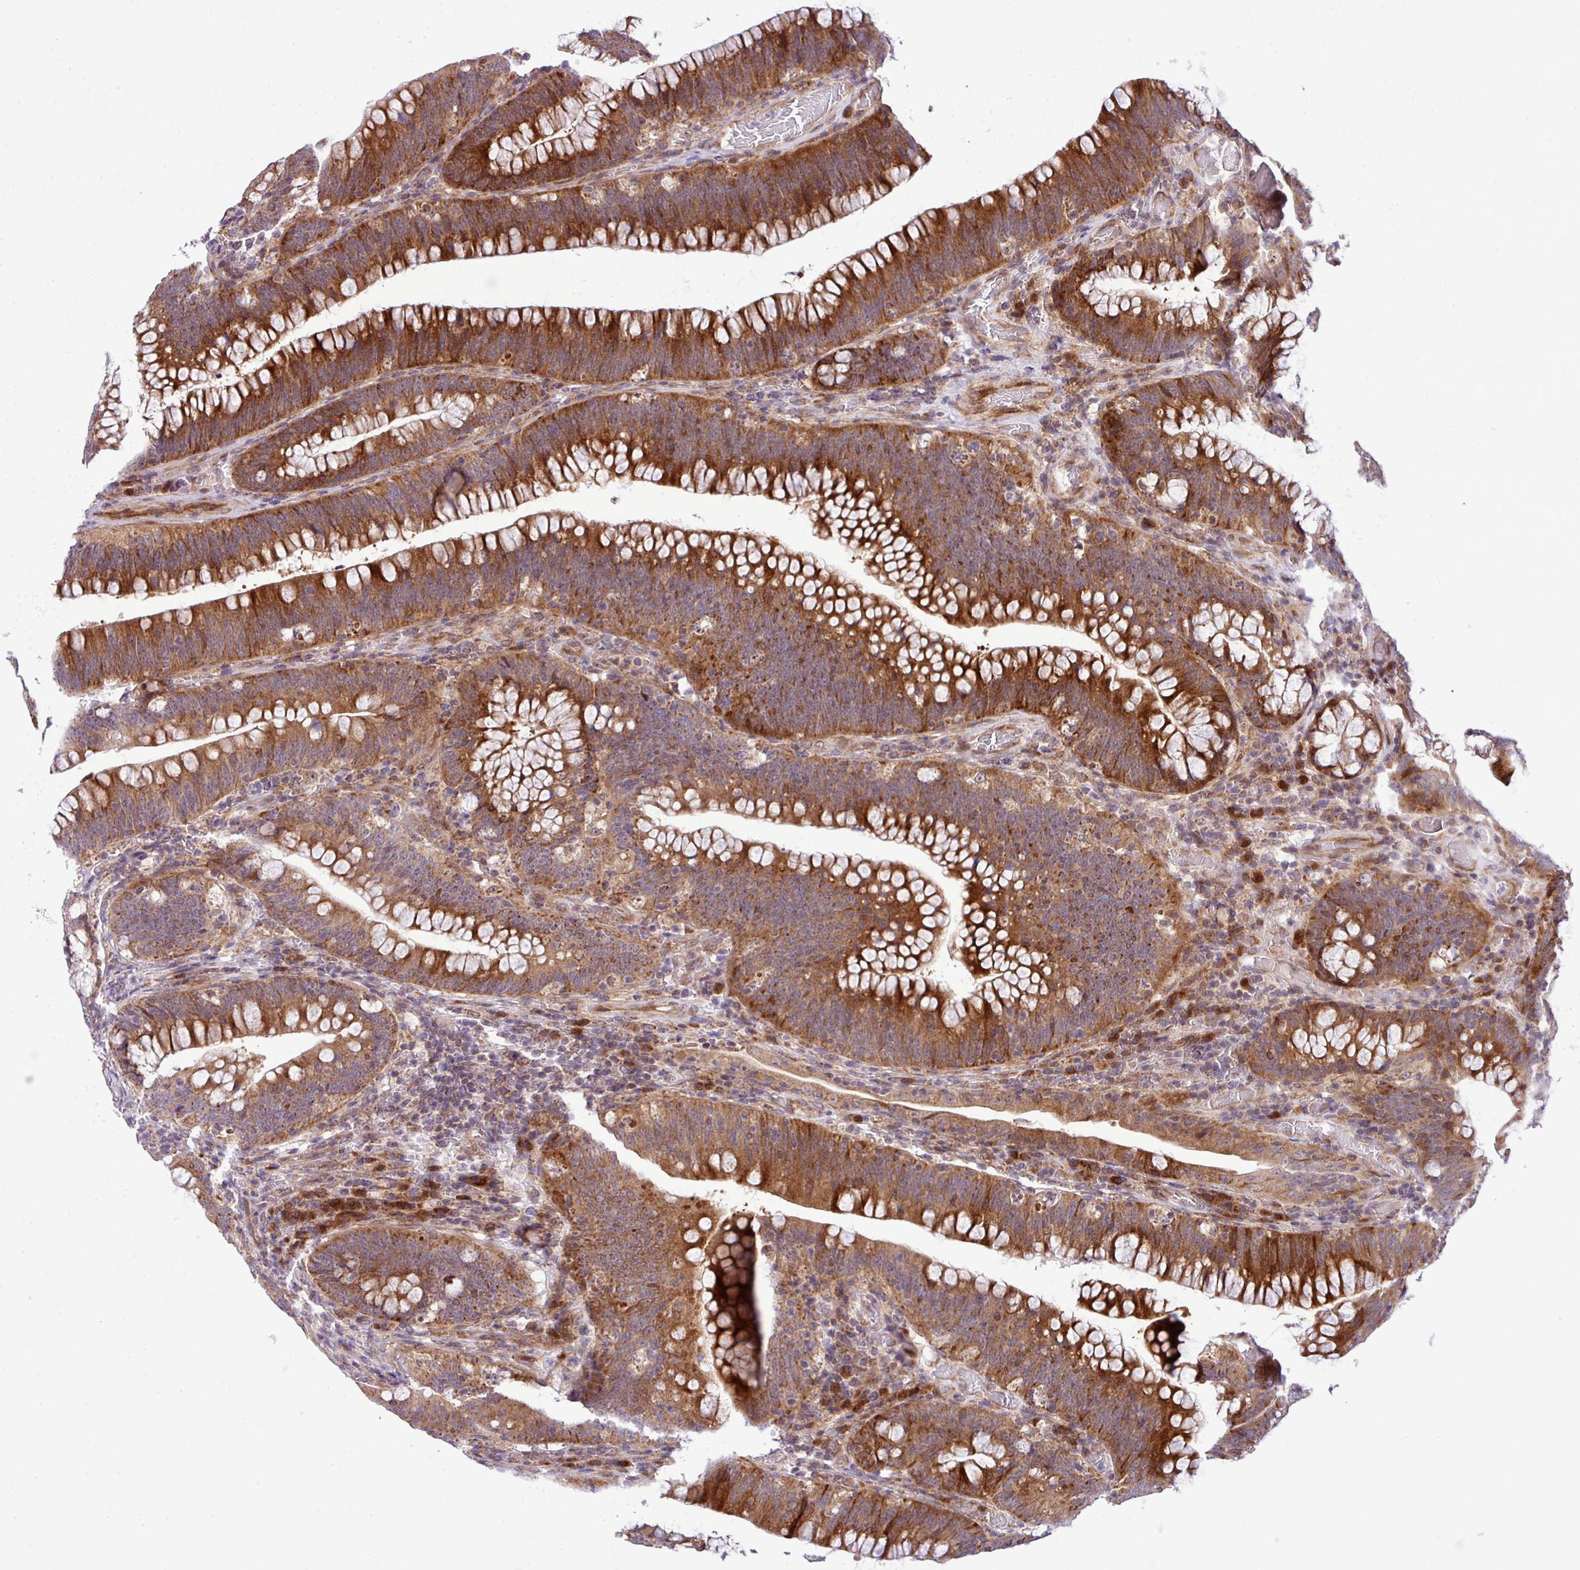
{"staining": {"intensity": "strong", "quantity": ">75%", "location": "cytoplasmic/membranous"}, "tissue": "colorectal cancer", "cell_type": "Tumor cells", "image_type": "cancer", "snomed": [{"axis": "morphology", "description": "Normal tissue, NOS"}, {"axis": "topography", "description": "Colon"}], "caption": "Immunohistochemical staining of colorectal cancer exhibits high levels of strong cytoplasmic/membranous positivity in approximately >75% of tumor cells. (DAB (3,3'-diaminobenzidine) IHC, brown staining for protein, blue staining for nuclei).", "gene": "B3GNT9", "patient": {"sex": "female", "age": 82}}